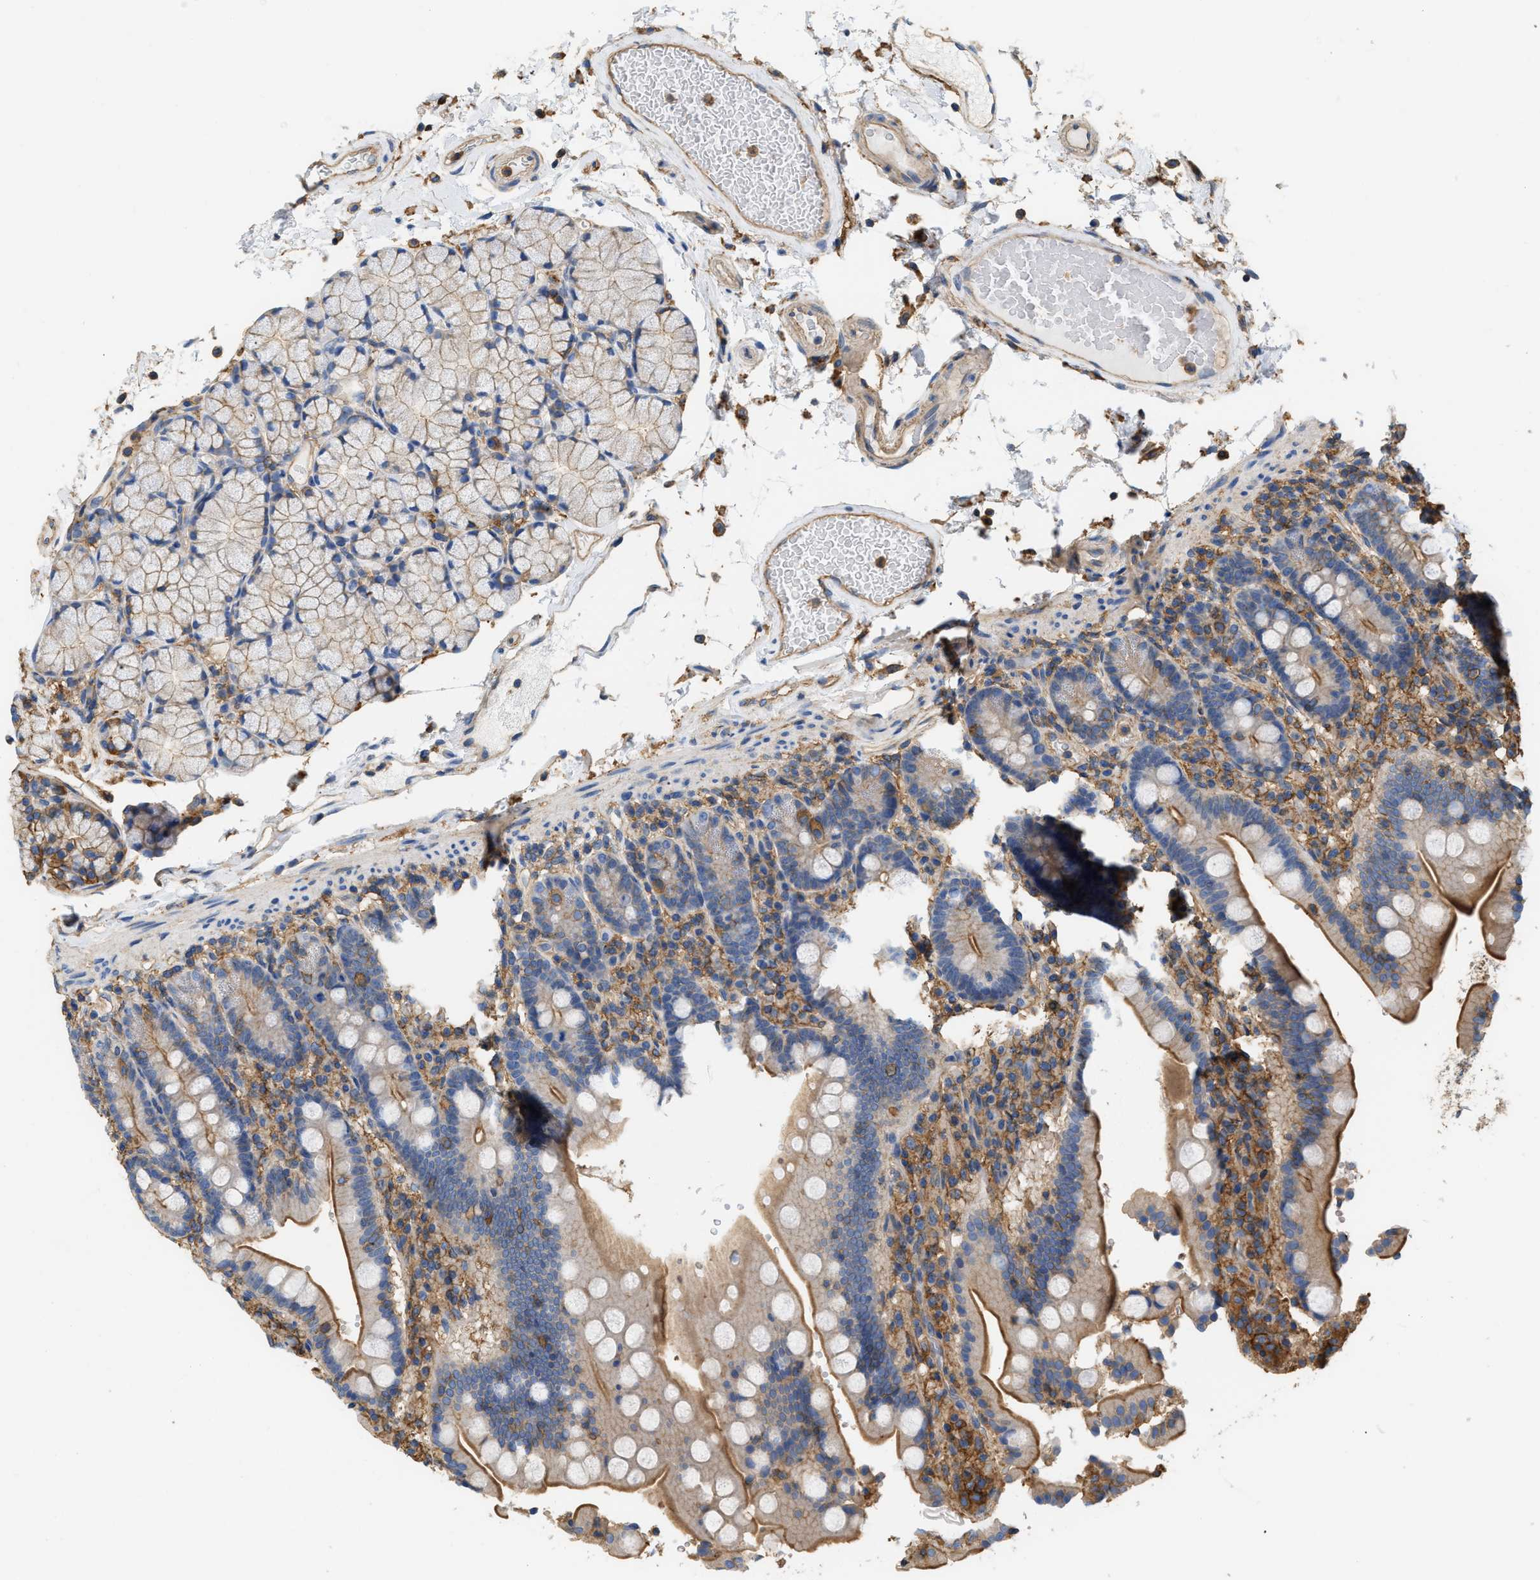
{"staining": {"intensity": "moderate", "quantity": ">75%", "location": "cytoplasmic/membranous"}, "tissue": "duodenum", "cell_type": "Glandular cells", "image_type": "normal", "snomed": [{"axis": "morphology", "description": "Normal tissue, NOS"}, {"axis": "topography", "description": "Small intestine, NOS"}], "caption": "Immunohistochemistry (IHC) (DAB) staining of benign human duodenum displays moderate cytoplasmic/membranous protein staining in approximately >75% of glandular cells. (brown staining indicates protein expression, while blue staining denotes nuclei).", "gene": "GNB4", "patient": {"sex": "female", "age": 71}}